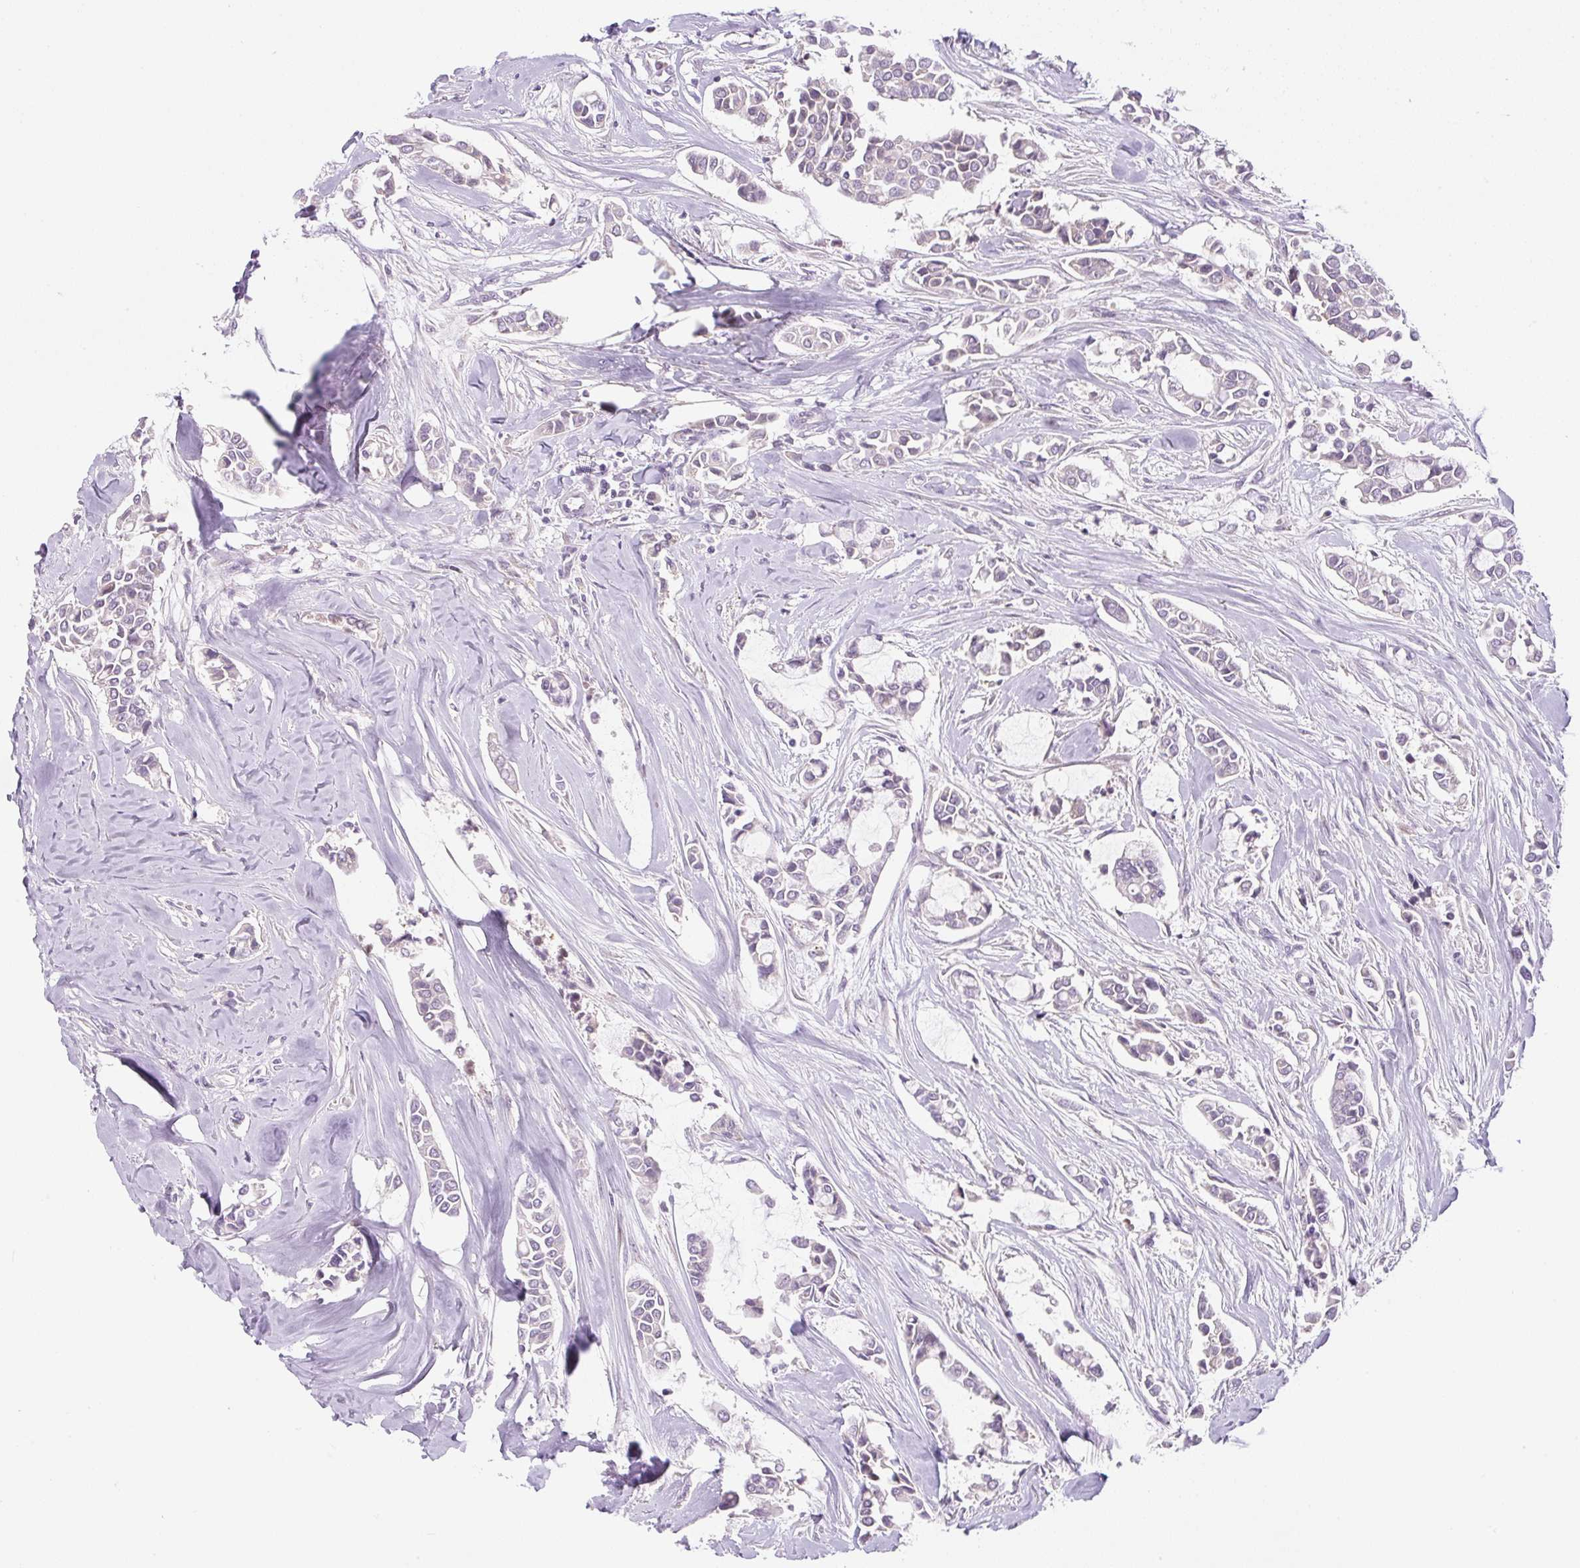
{"staining": {"intensity": "negative", "quantity": "none", "location": "none"}, "tissue": "breast cancer", "cell_type": "Tumor cells", "image_type": "cancer", "snomed": [{"axis": "morphology", "description": "Duct carcinoma"}, {"axis": "topography", "description": "Breast"}], "caption": "This is an immunohistochemistry photomicrograph of human breast infiltrating ductal carcinoma. There is no expression in tumor cells.", "gene": "FZD5", "patient": {"sex": "female", "age": 84}}